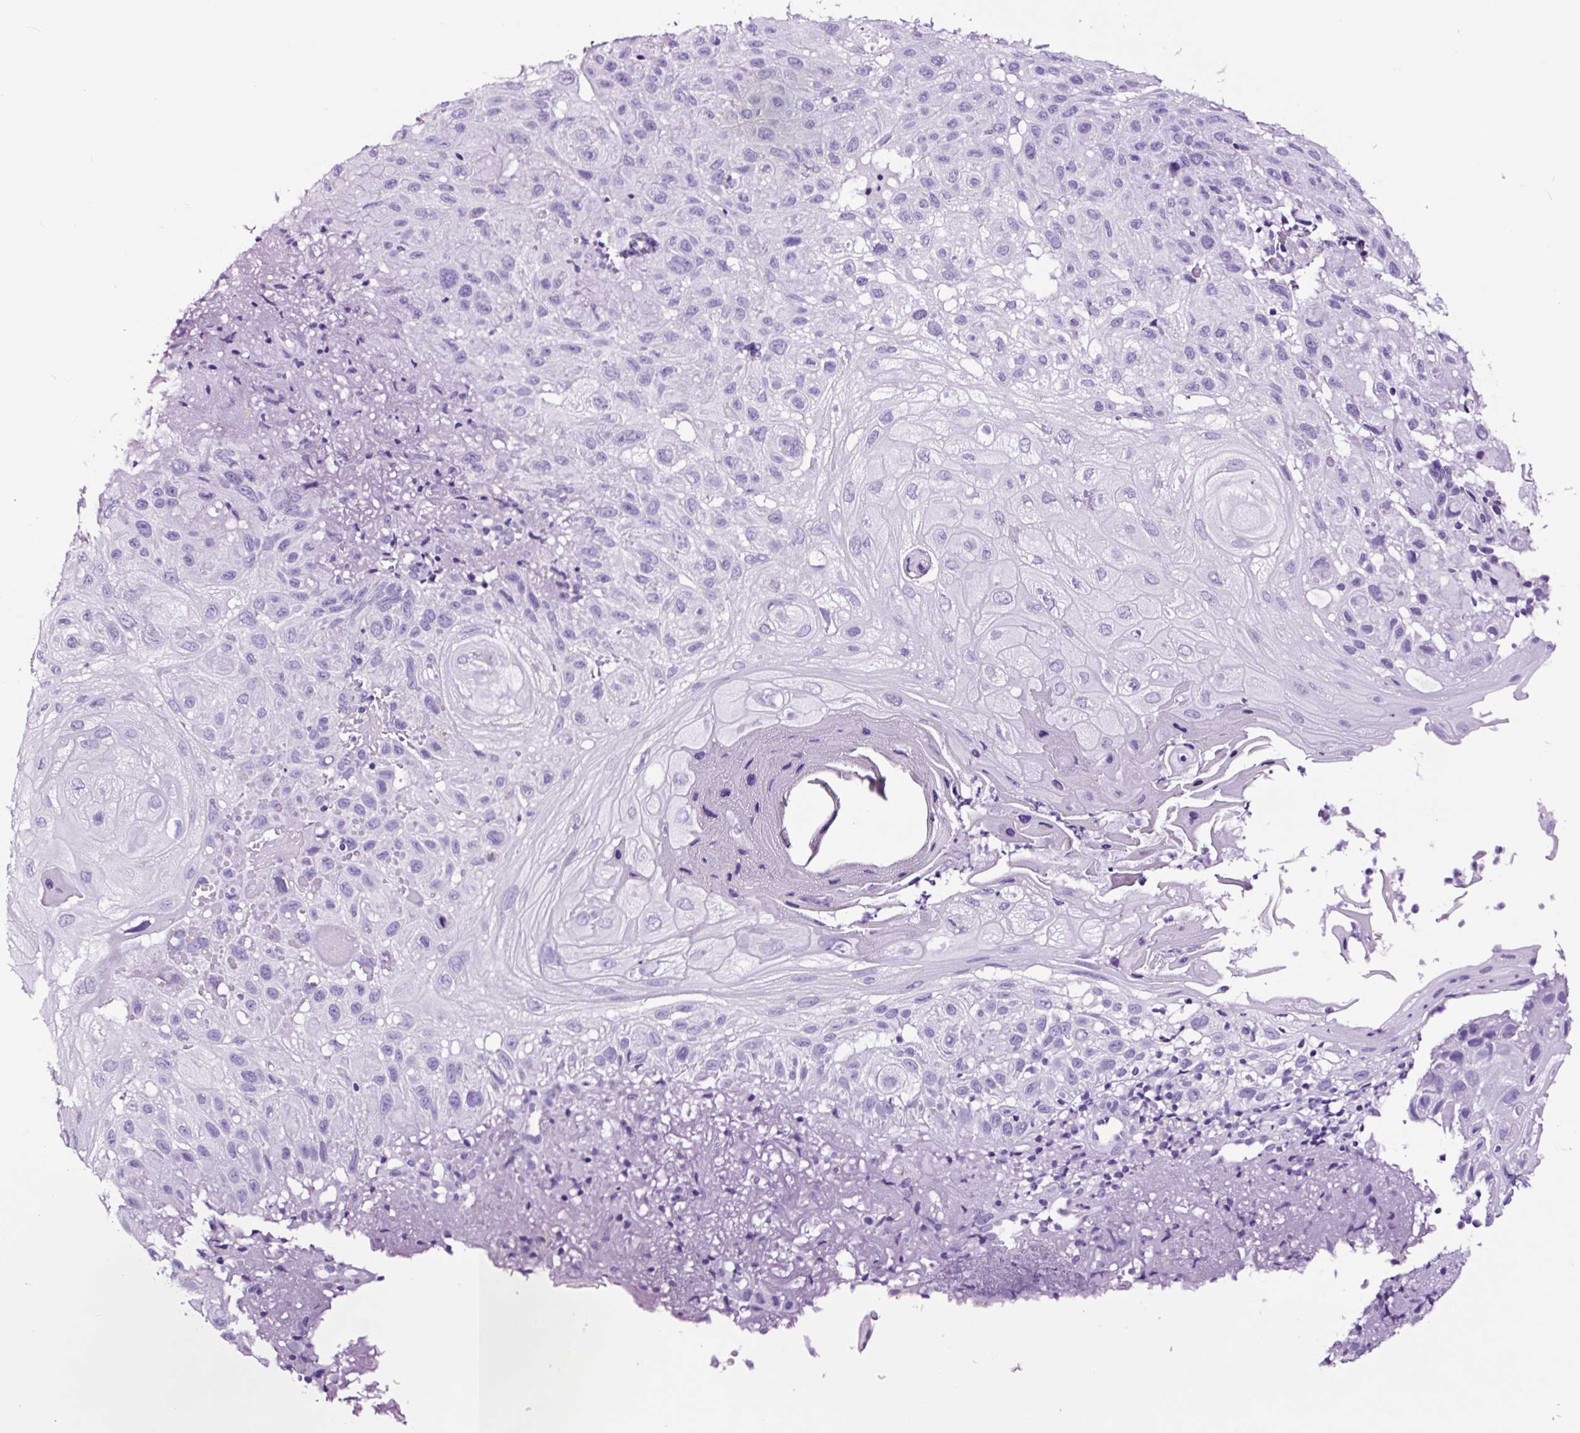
{"staining": {"intensity": "negative", "quantity": "none", "location": "none"}, "tissue": "skin cancer", "cell_type": "Tumor cells", "image_type": "cancer", "snomed": [{"axis": "morphology", "description": "Normal tissue, NOS"}, {"axis": "morphology", "description": "Squamous cell carcinoma, NOS"}, {"axis": "topography", "description": "Skin"}], "caption": "Tumor cells are negative for brown protein staining in skin cancer (squamous cell carcinoma).", "gene": "FBXL7", "patient": {"sex": "female", "age": 96}}